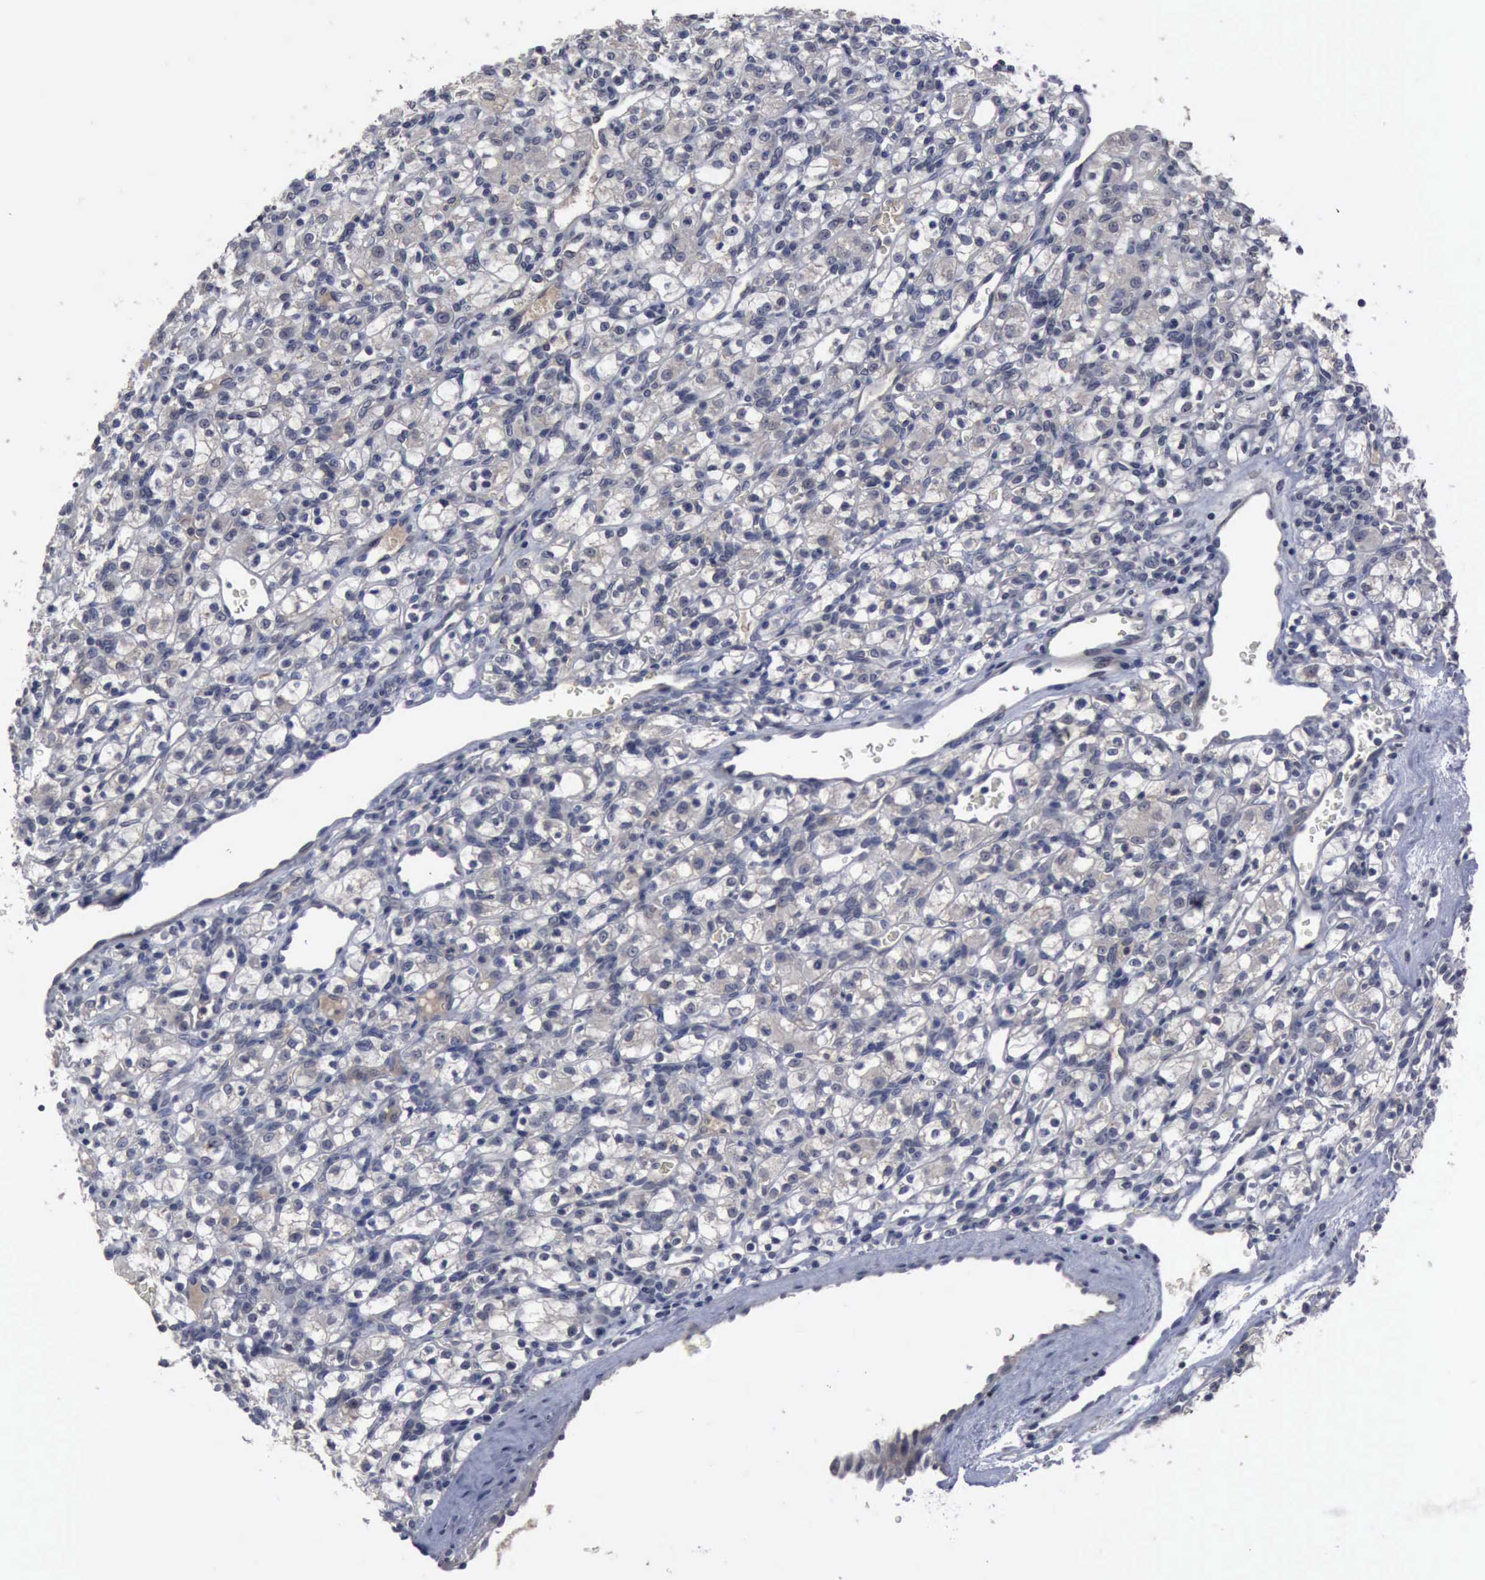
{"staining": {"intensity": "negative", "quantity": "none", "location": "none"}, "tissue": "renal cancer", "cell_type": "Tumor cells", "image_type": "cancer", "snomed": [{"axis": "morphology", "description": "Adenocarcinoma, NOS"}, {"axis": "topography", "description": "Kidney"}], "caption": "The IHC image has no significant staining in tumor cells of renal cancer tissue.", "gene": "MYO18B", "patient": {"sex": "female", "age": 62}}